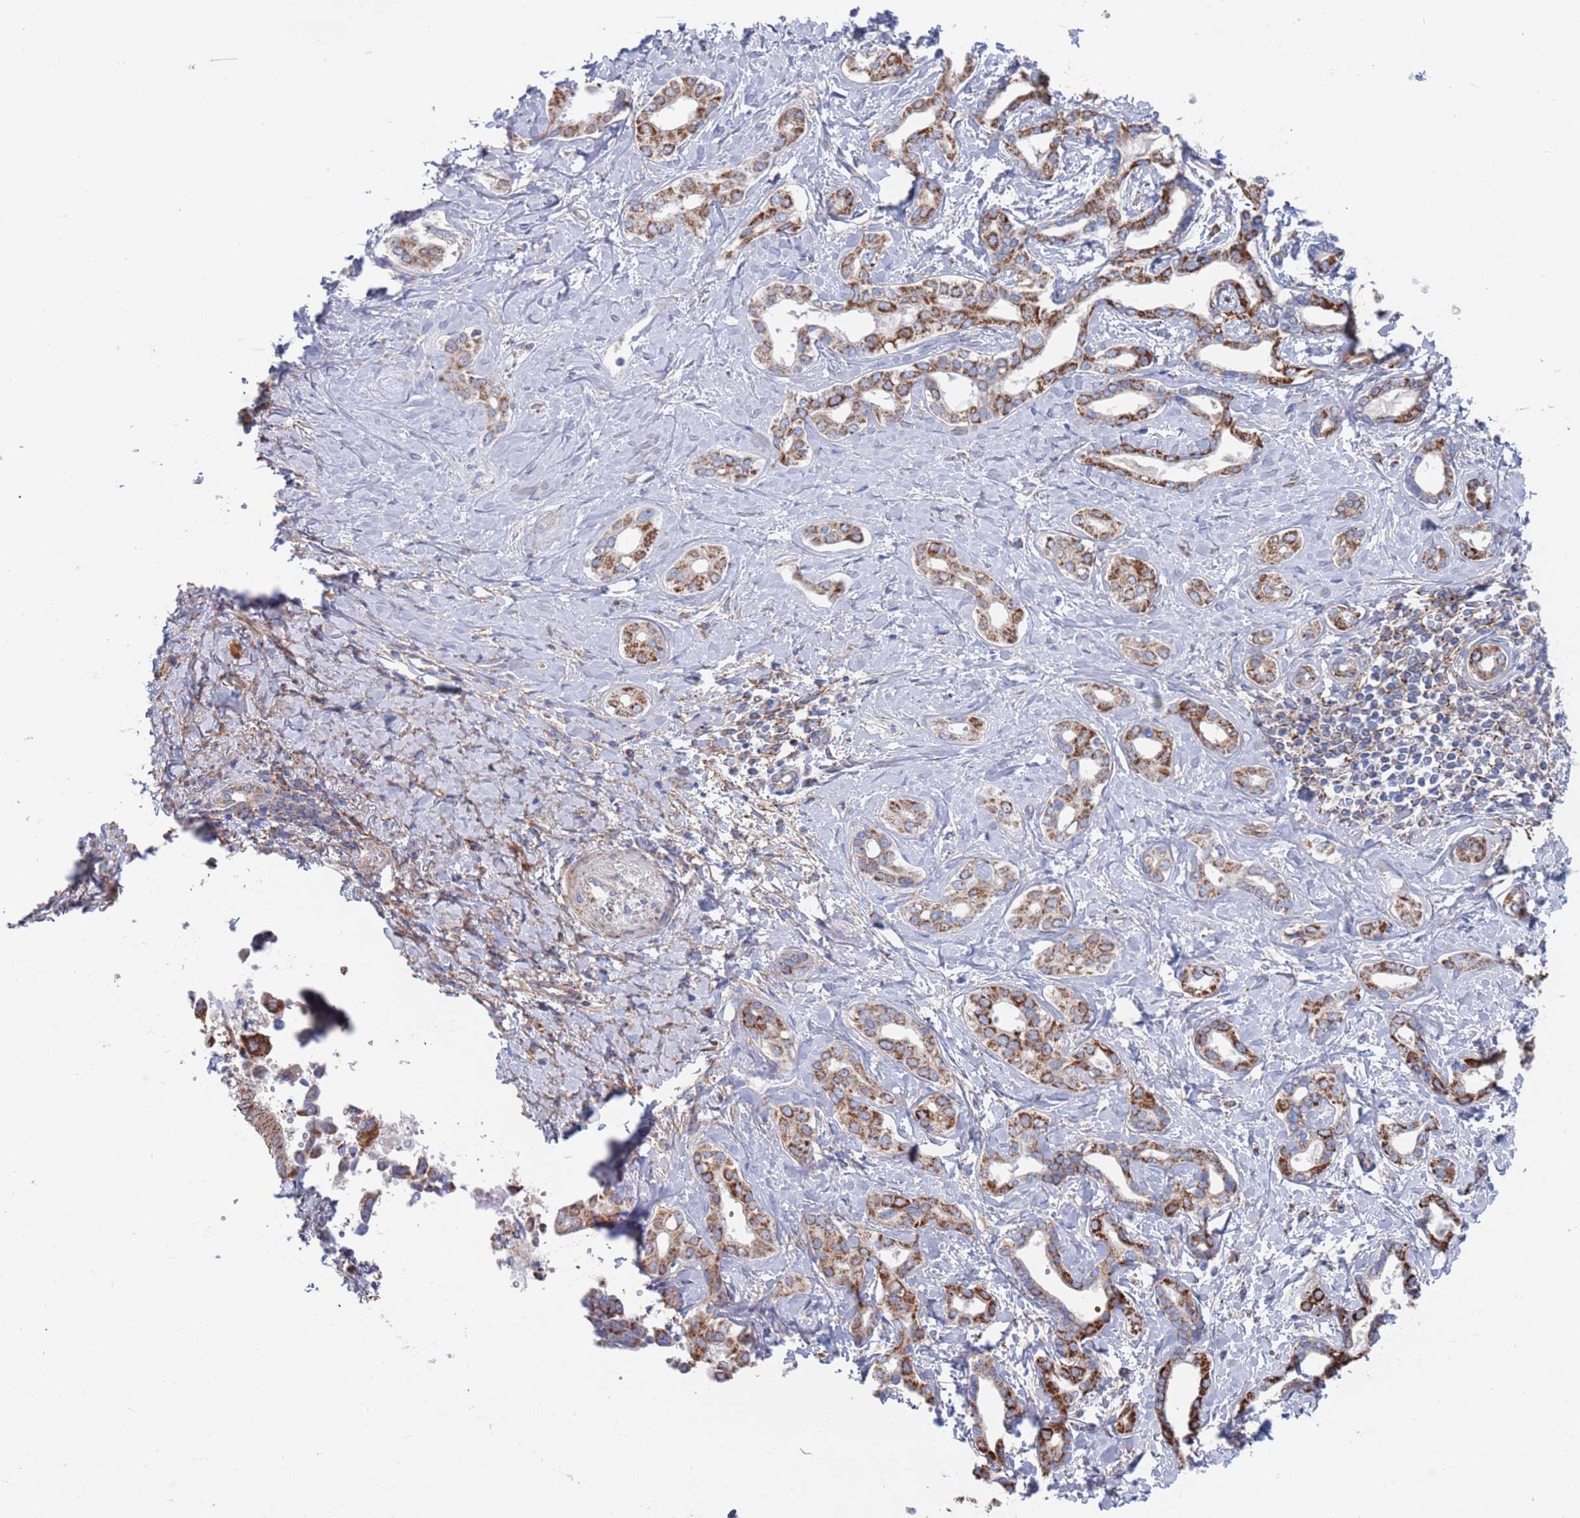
{"staining": {"intensity": "moderate", "quantity": ">75%", "location": "cytoplasmic/membranous"}, "tissue": "liver cancer", "cell_type": "Tumor cells", "image_type": "cancer", "snomed": [{"axis": "morphology", "description": "Cholangiocarcinoma"}, {"axis": "topography", "description": "Liver"}], "caption": "Liver cancer stained for a protein (brown) demonstrates moderate cytoplasmic/membranous positive expression in about >75% of tumor cells.", "gene": "CHCHD6", "patient": {"sex": "female", "age": 77}}